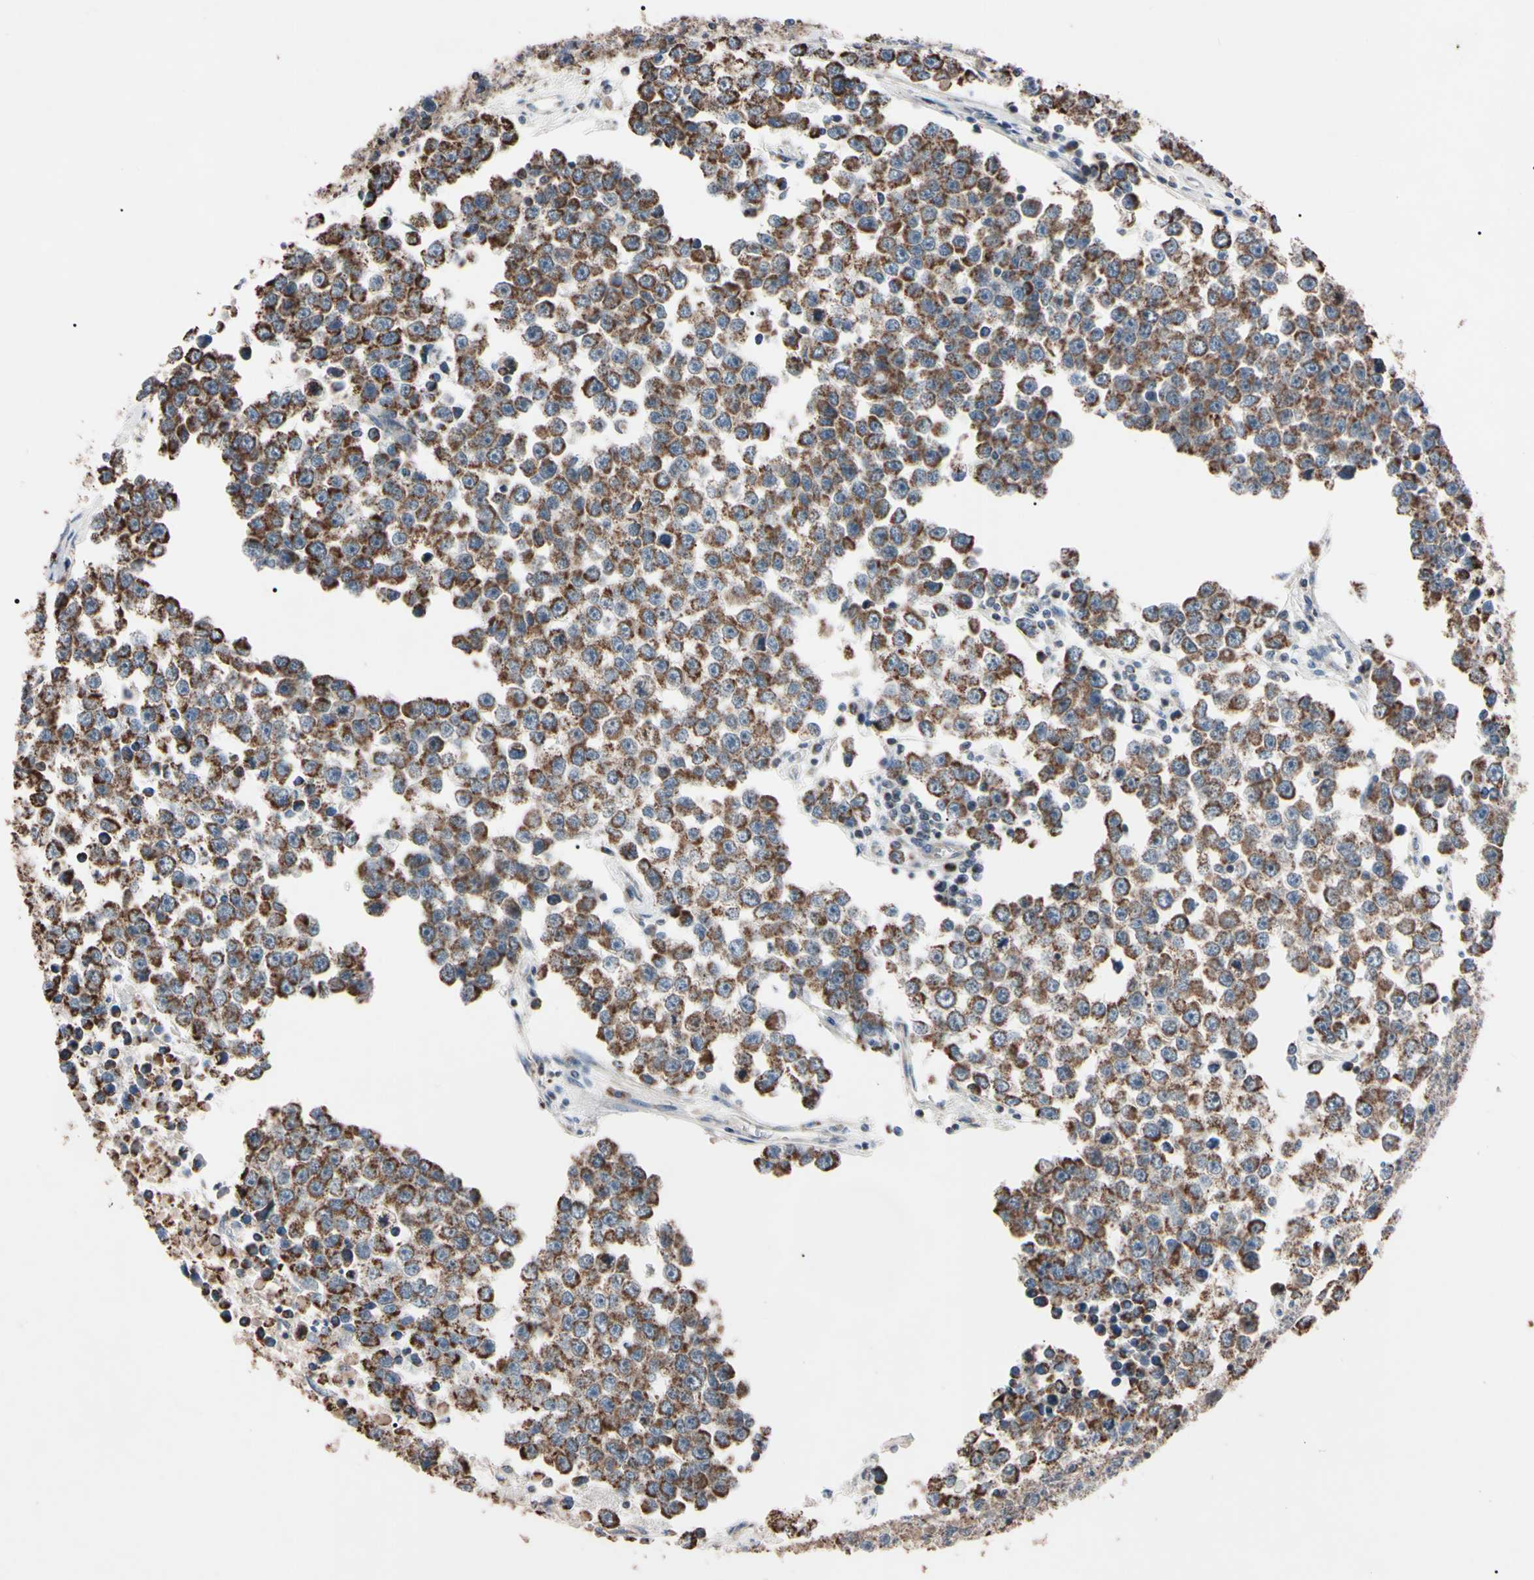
{"staining": {"intensity": "moderate", "quantity": ">75%", "location": "cytoplasmic/membranous"}, "tissue": "testis cancer", "cell_type": "Tumor cells", "image_type": "cancer", "snomed": [{"axis": "morphology", "description": "Seminoma, NOS"}, {"axis": "morphology", "description": "Carcinoma, Embryonal, NOS"}, {"axis": "topography", "description": "Testis"}], "caption": "The micrograph shows a brown stain indicating the presence of a protein in the cytoplasmic/membranous of tumor cells in embryonal carcinoma (testis).", "gene": "TNFRSF1A", "patient": {"sex": "male", "age": 52}}